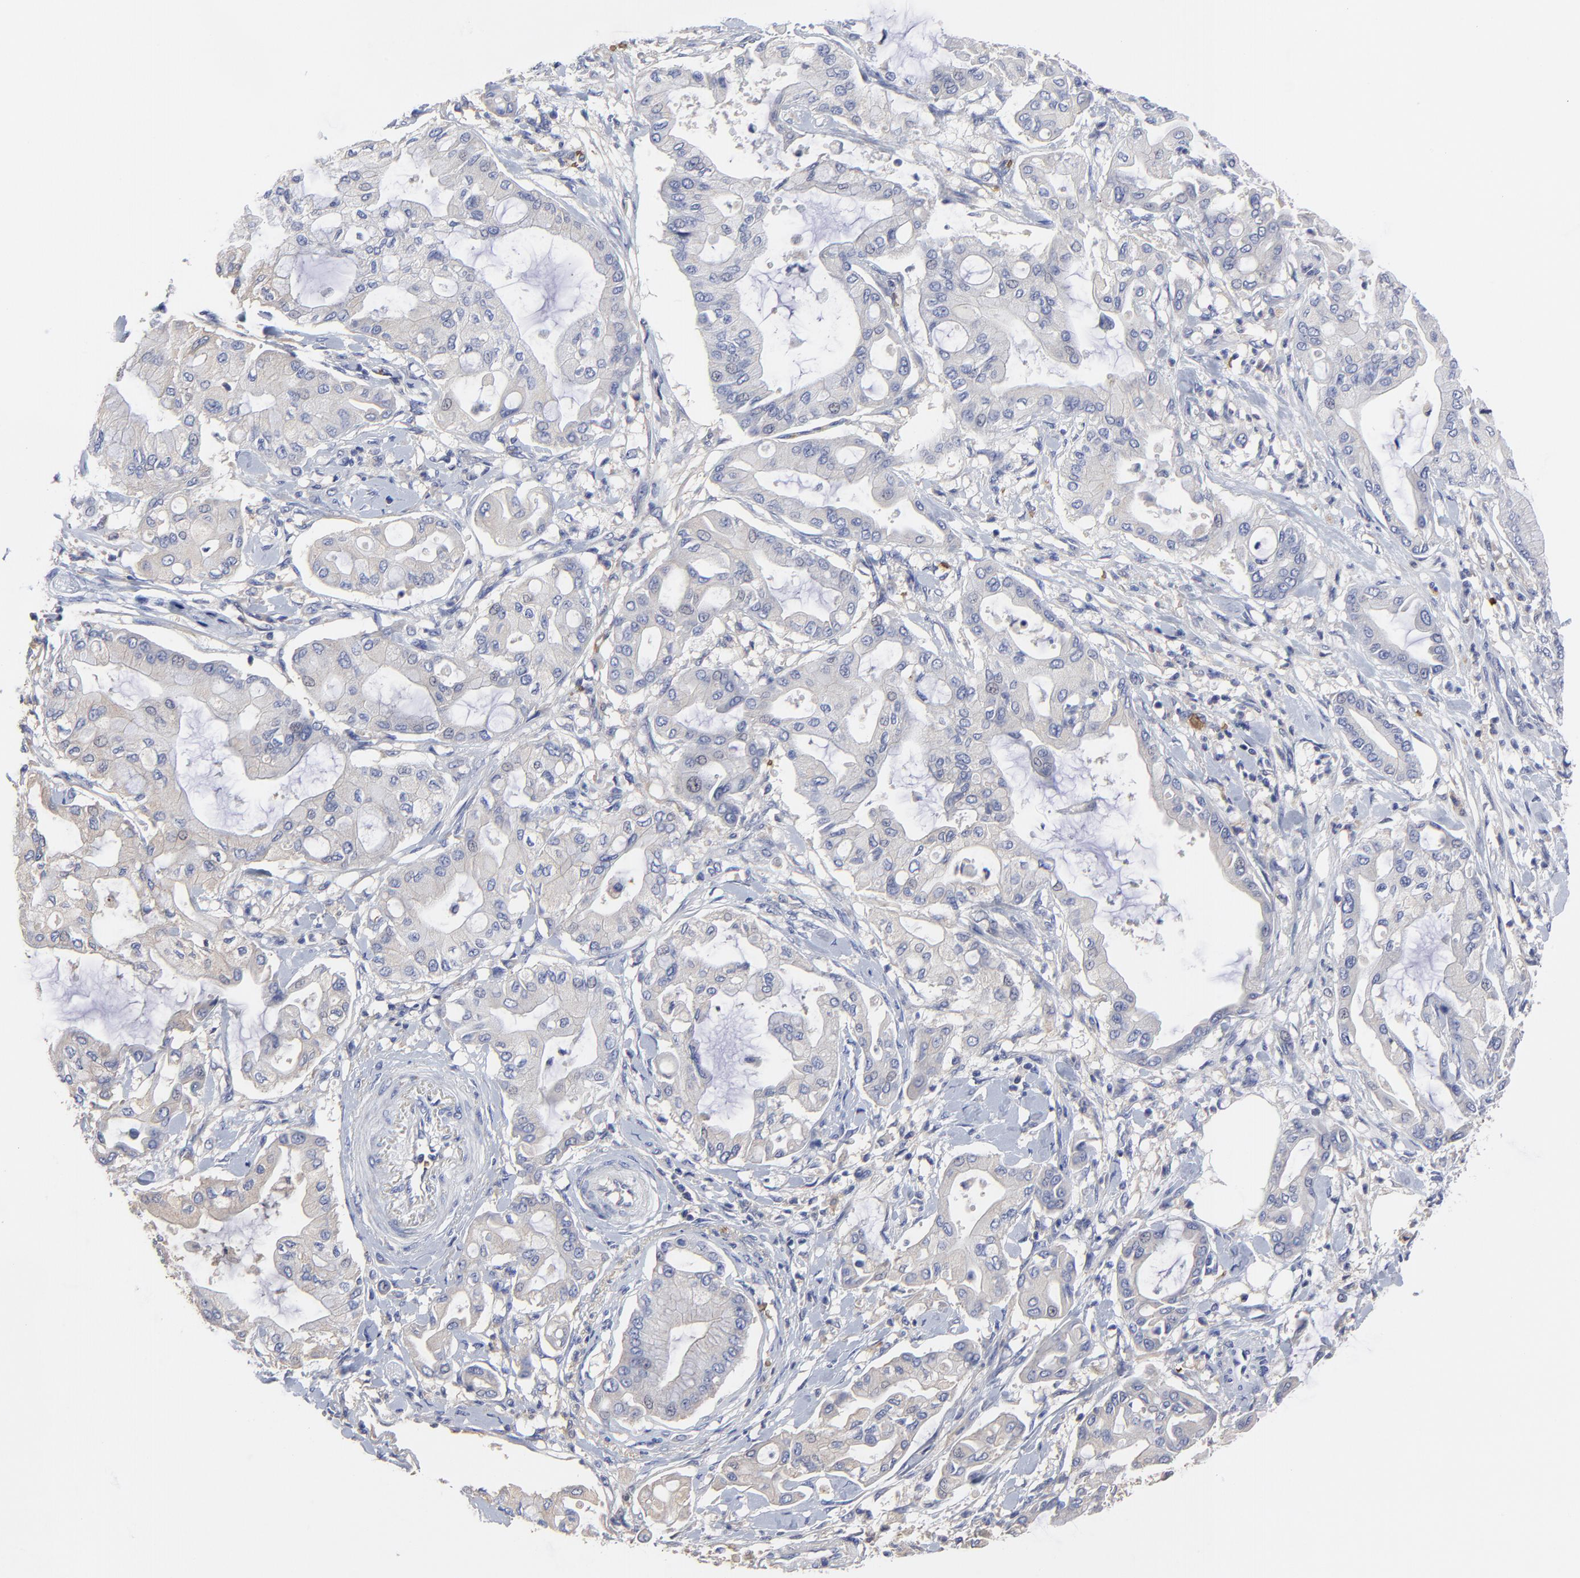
{"staining": {"intensity": "negative", "quantity": "none", "location": "none"}, "tissue": "pancreatic cancer", "cell_type": "Tumor cells", "image_type": "cancer", "snomed": [{"axis": "morphology", "description": "Adenocarcinoma, NOS"}, {"axis": "morphology", "description": "Adenocarcinoma, metastatic, NOS"}, {"axis": "topography", "description": "Lymph node"}, {"axis": "topography", "description": "Pancreas"}, {"axis": "topography", "description": "Duodenum"}], "caption": "Pancreatic cancer (metastatic adenocarcinoma) was stained to show a protein in brown. There is no significant positivity in tumor cells. The staining is performed using DAB brown chromogen with nuclei counter-stained in using hematoxylin.", "gene": "PAG1", "patient": {"sex": "female", "age": 64}}